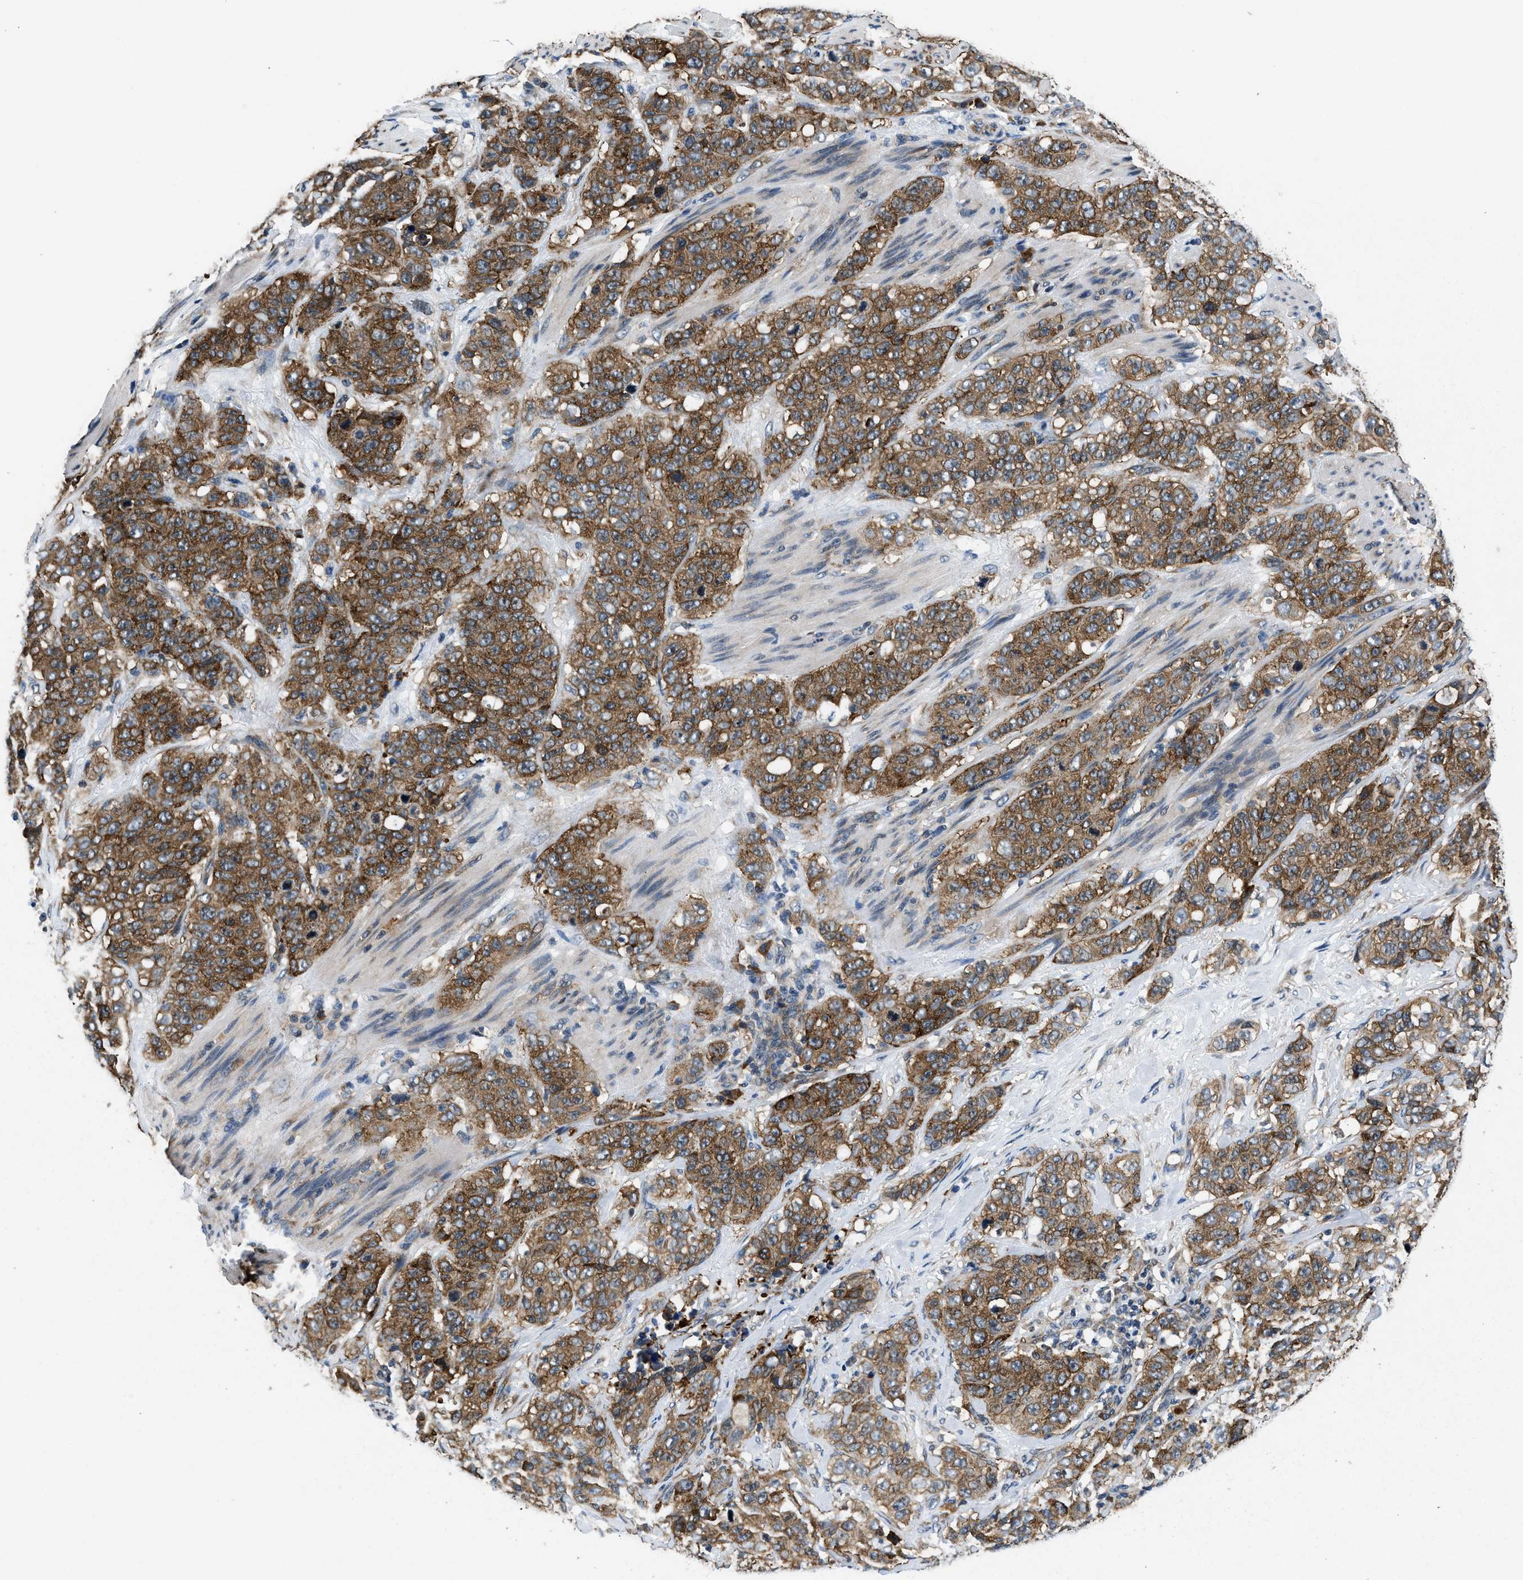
{"staining": {"intensity": "moderate", "quantity": ">75%", "location": "cytoplasmic/membranous"}, "tissue": "stomach cancer", "cell_type": "Tumor cells", "image_type": "cancer", "snomed": [{"axis": "morphology", "description": "Adenocarcinoma, NOS"}, {"axis": "topography", "description": "Stomach"}], "caption": "Immunohistochemistry histopathology image of neoplastic tissue: stomach cancer stained using IHC displays medium levels of moderate protein expression localized specifically in the cytoplasmic/membranous of tumor cells, appearing as a cytoplasmic/membranous brown color.", "gene": "PA2G4", "patient": {"sex": "male", "age": 48}}